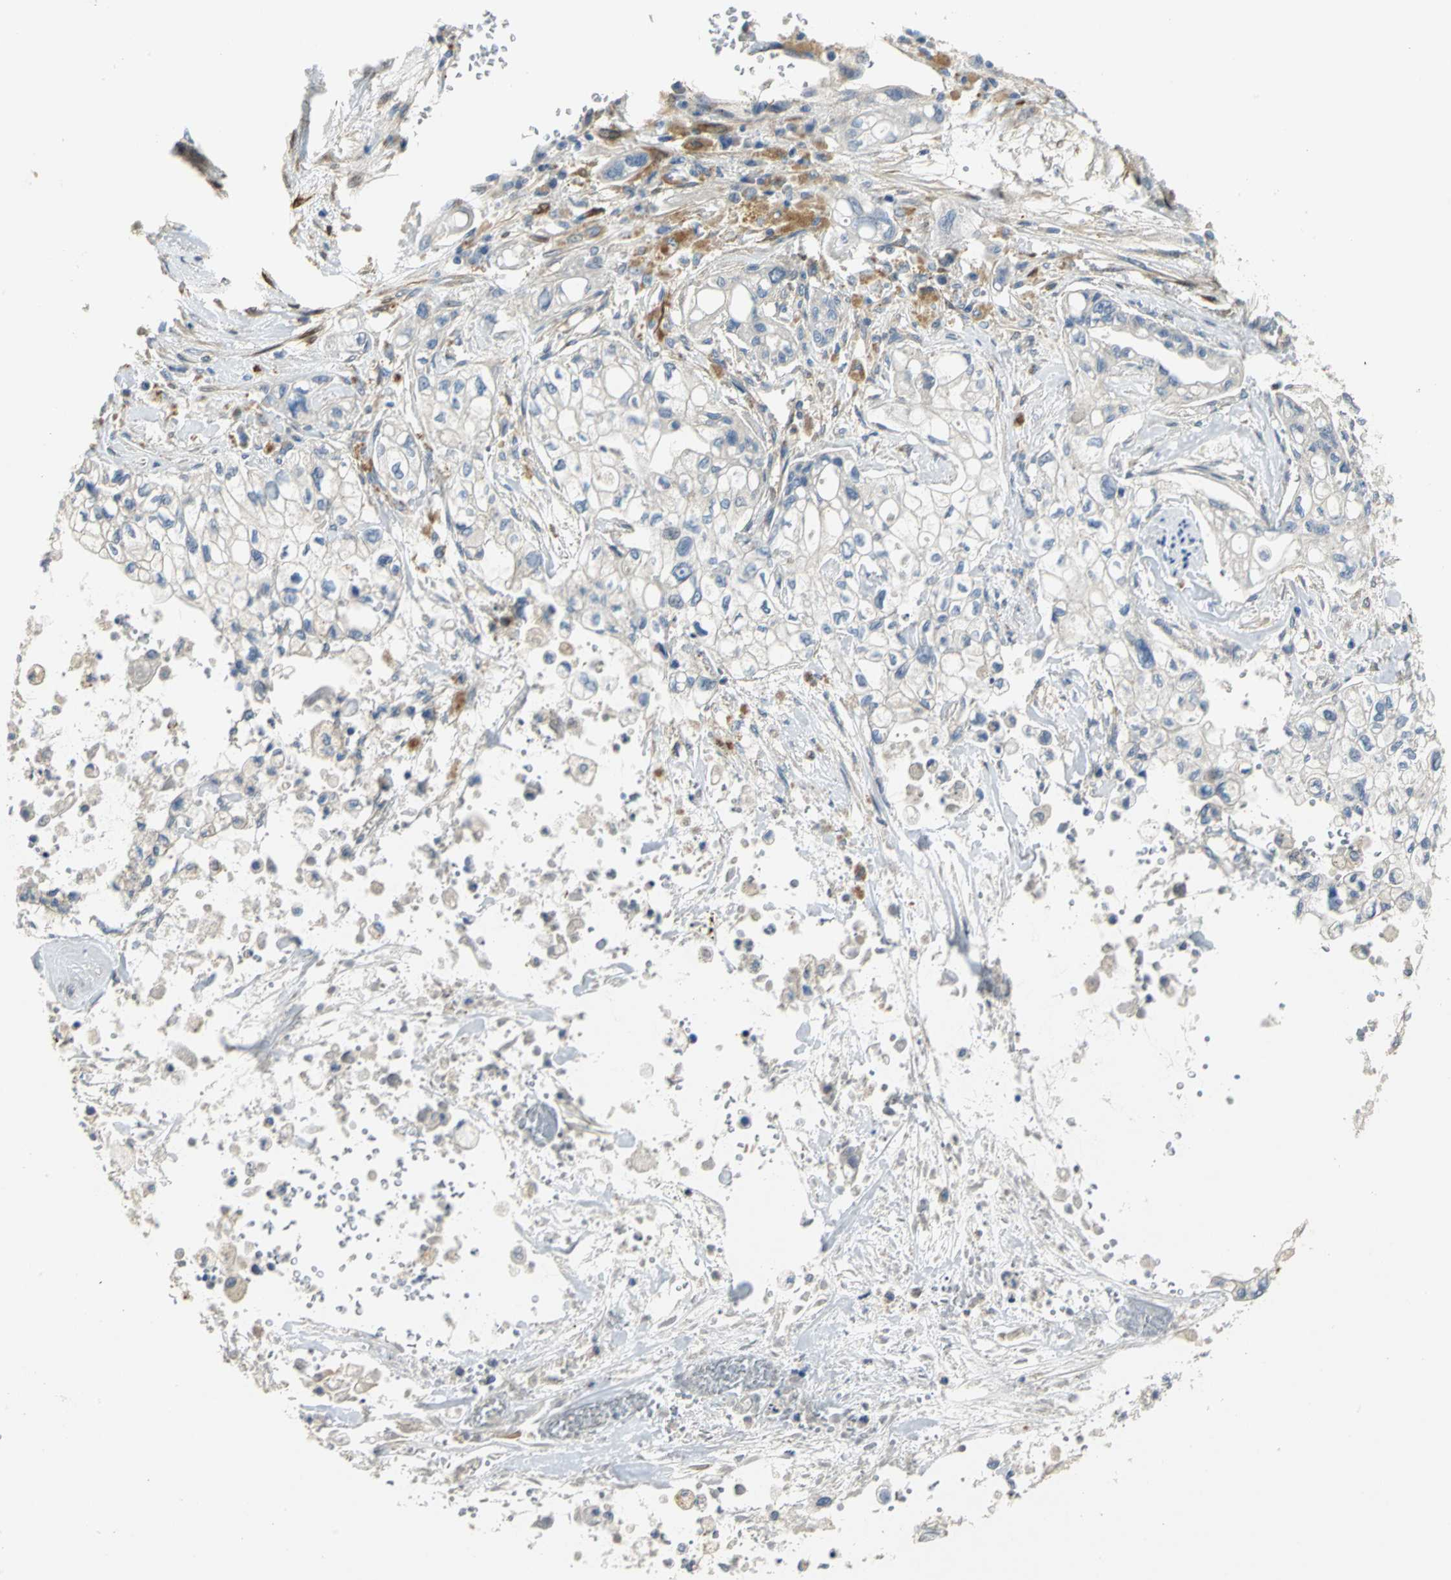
{"staining": {"intensity": "moderate", "quantity": "25%-75%", "location": "cytoplasmic/membranous"}, "tissue": "pancreatic cancer", "cell_type": "Tumor cells", "image_type": "cancer", "snomed": [{"axis": "morphology", "description": "Normal tissue, NOS"}, {"axis": "topography", "description": "Pancreas"}], "caption": "Pancreatic cancer tissue displays moderate cytoplasmic/membranous positivity in about 25%-75% of tumor cells, visualized by immunohistochemistry. The staining was performed using DAB, with brown indicating positive protein expression. Nuclei are stained blue with hematoxylin.", "gene": "IL17RB", "patient": {"sex": "male", "age": 42}}